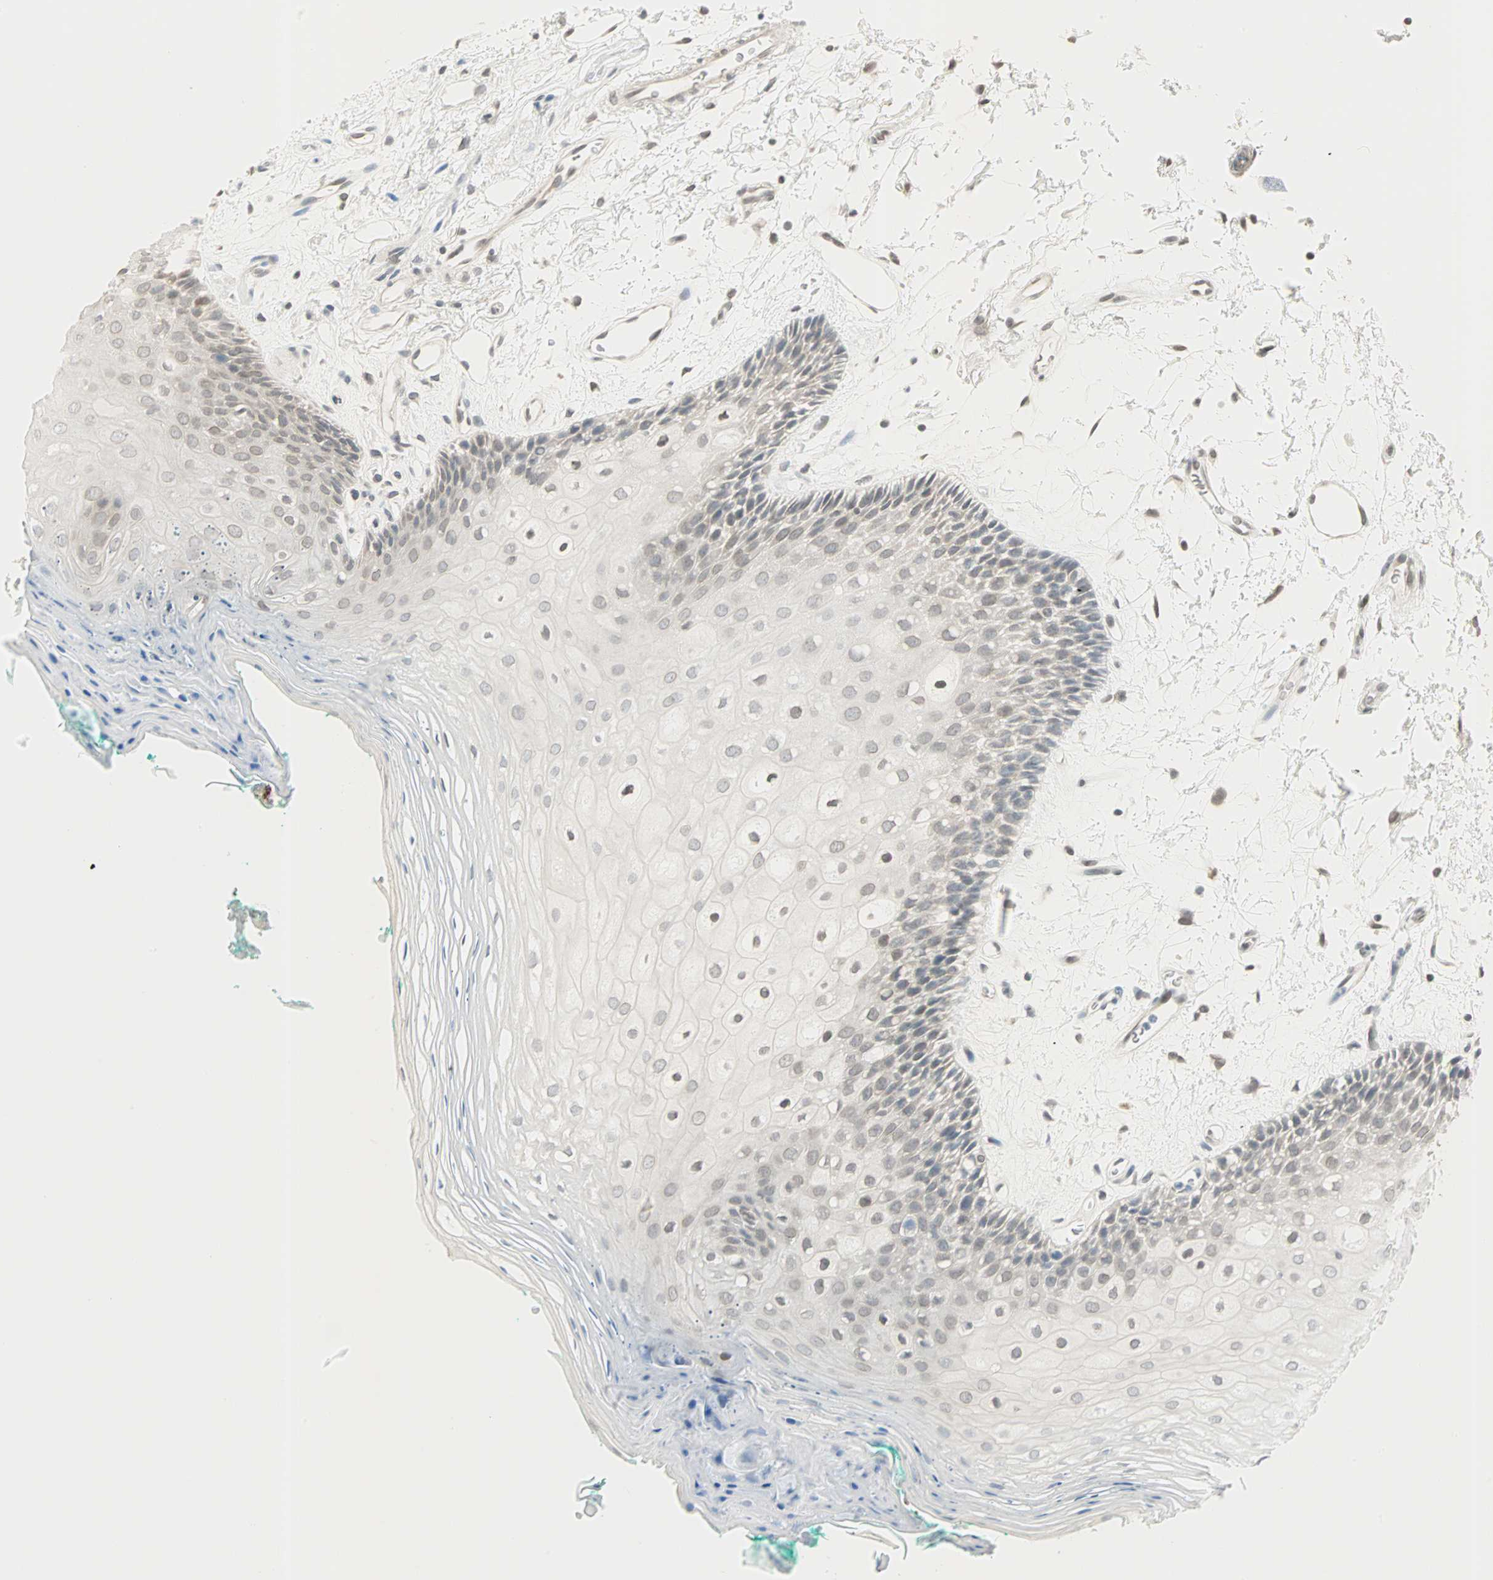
{"staining": {"intensity": "weak", "quantity": "<25%", "location": "cytoplasmic/membranous,nuclear"}, "tissue": "oral mucosa", "cell_type": "Squamous epithelial cells", "image_type": "normal", "snomed": [{"axis": "morphology", "description": "Normal tissue, NOS"}, {"axis": "topography", "description": "Skeletal muscle"}, {"axis": "topography", "description": "Oral tissue"}, {"axis": "topography", "description": "Peripheral nerve tissue"}], "caption": "This image is of normal oral mucosa stained with immunohistochemistry (IHC) to label a protein in brown with the nuclei are counter-stained blue. There is no expression in squamous epithelial cells. (DAB IHC with hematoxylin counter stain).", "gene": "BCAN", "patient": {"sex": "female", "age": 84}}